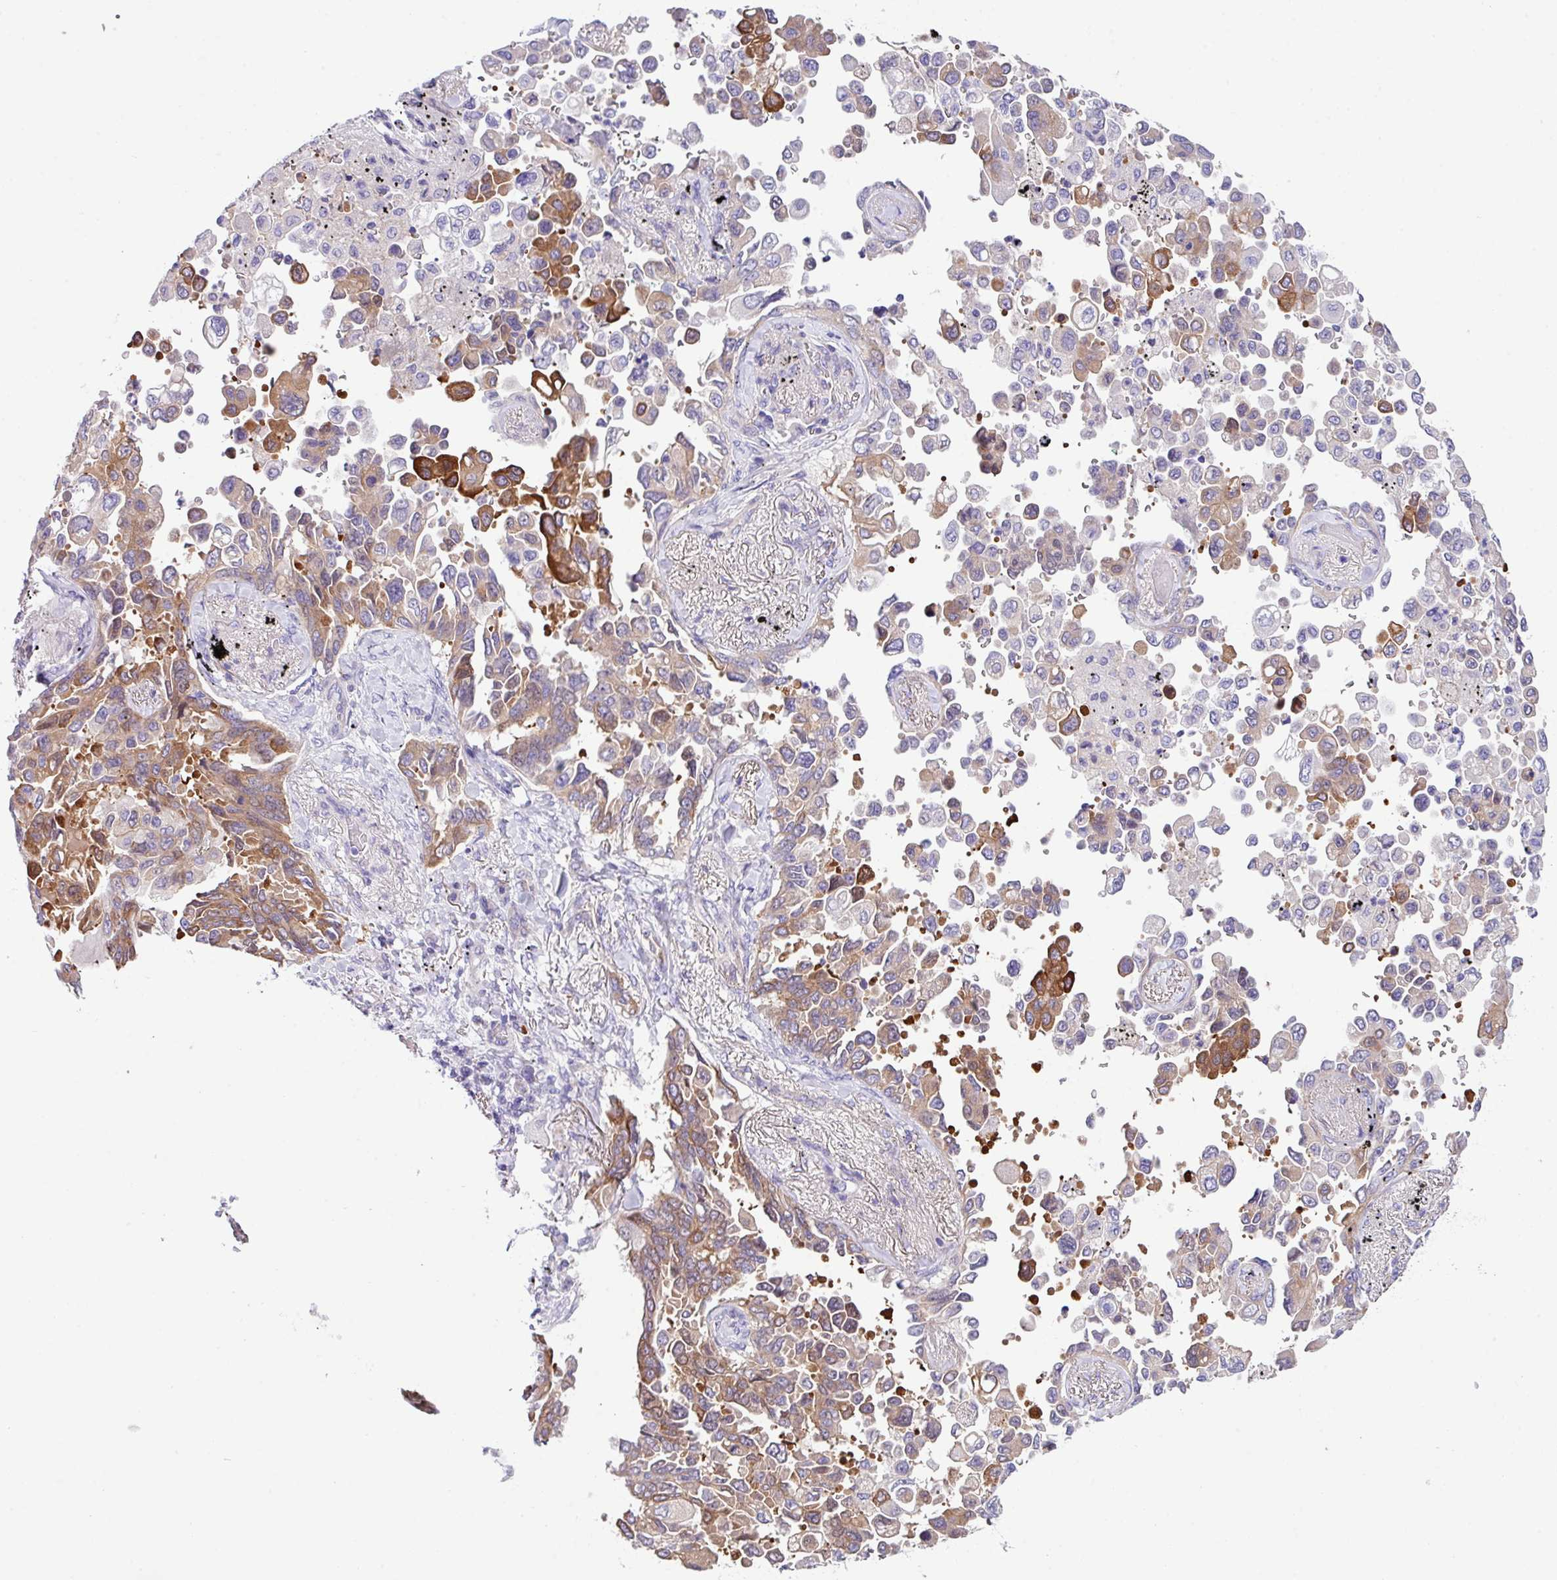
{"staining": {"intensity": "strong", "quantity": "<25%", "location": "cytoplasmic/membranous"}, "tissue": "lung cancer", "cell_type": "Tumor cells", "image_type": "cancer", "snomed": [{"axis": "morphology", "description": "Adenocarcinoma, NOS"}, {"axis": "topography", "description": "Lung"}], "caption": "Lung cancer (adenocarcinoma) was stained to show a protein in brown. There is medium levels of strong cytoplasmic/membranous expression in about <25% of tumor cells. The staining was performed using DAB (3,3'-diaminobenzidine), with brown indicating positive protein expression. Nuclei are stained blue with hematoxylin.", "gene": "DNAL1", "patient": {"sex": "female", "age": 67}}